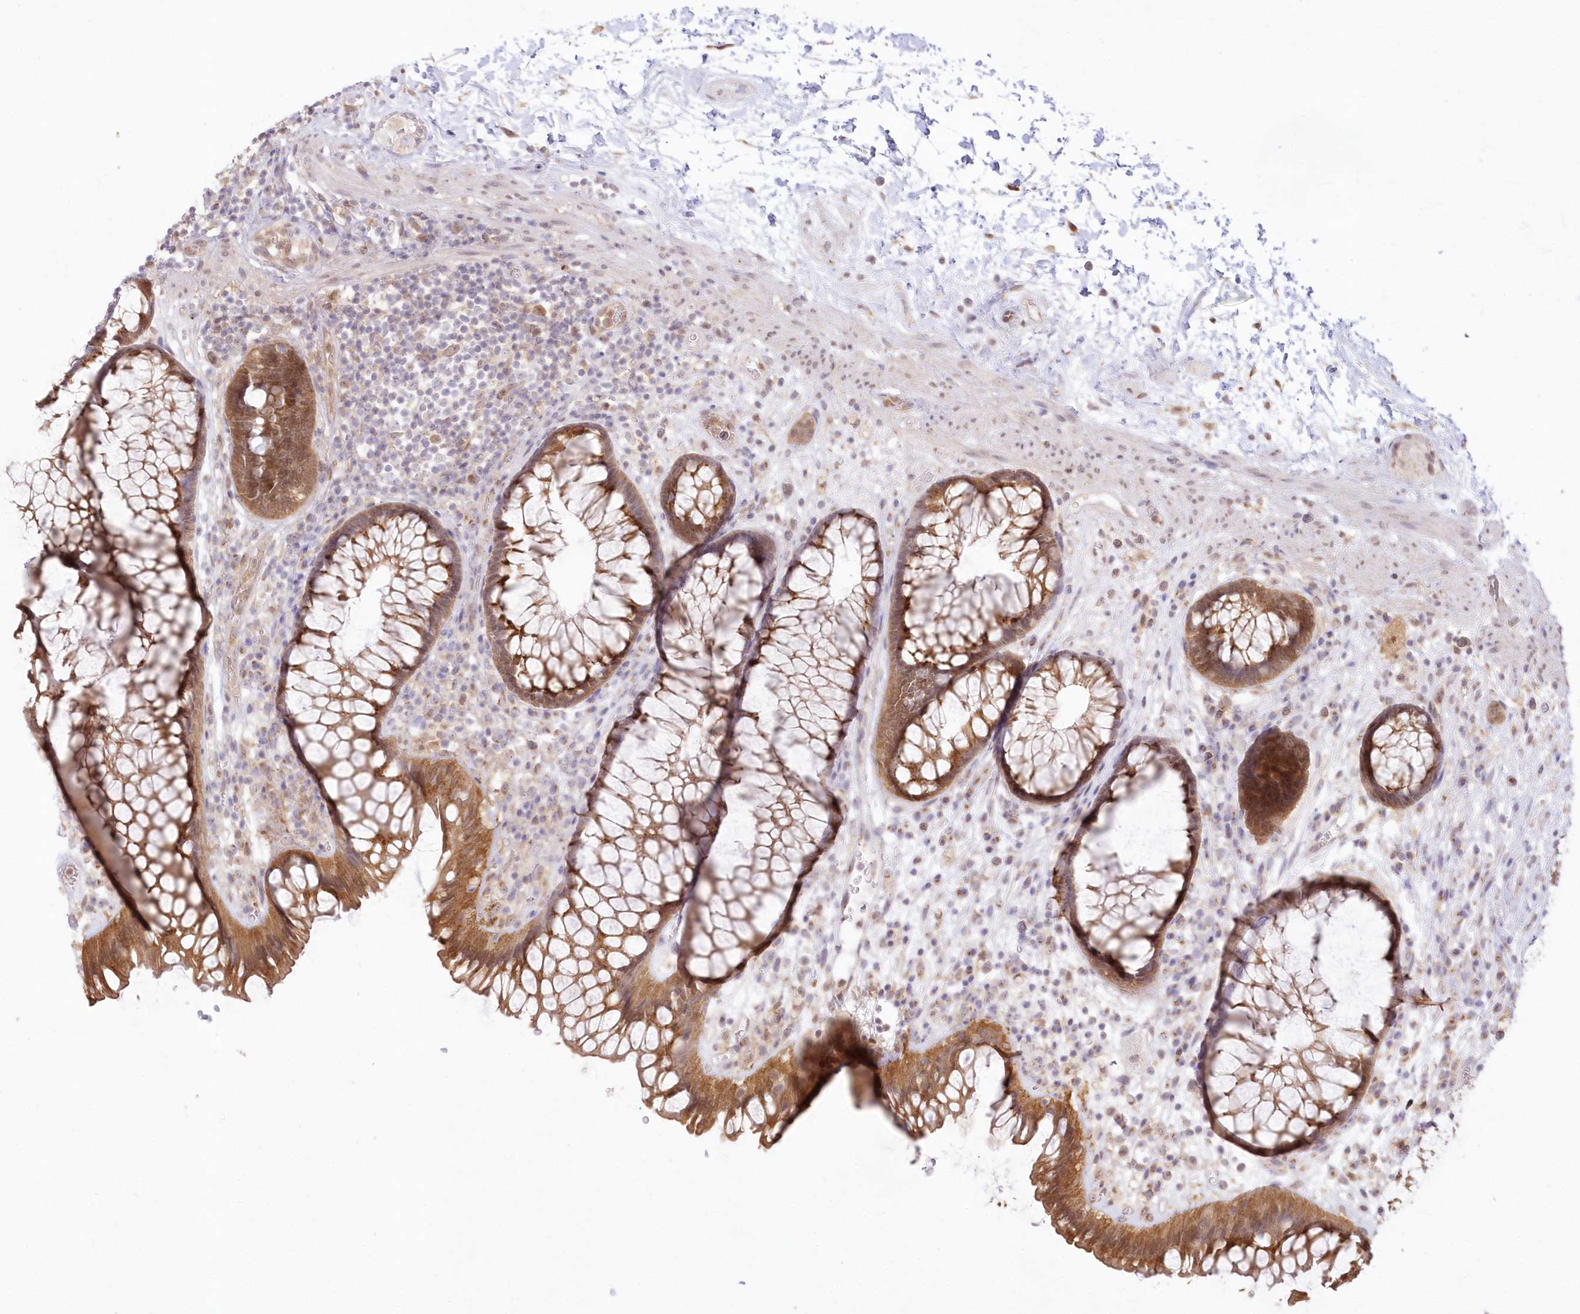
{"staining": {"intensity": "moderate", "quantity": ">75%", "location": "cytoplasmic/membranous"}, "tissue": "rectum", "cell_type": "Glandular cells", "image_type": "normal", "snomed": [{"axis": "morphology", "description": "Normal tissue, NOS"}, {"axis": "topography", "description": "Rectum"}], "caption": "IHC of unremarkable human rectum exhibits medium levels of moderate cytoplasmic/membranous staining in about >75% of glandular cells.", "gene": "RNPEP", "patient": {"sex": "male", "age": 51}}